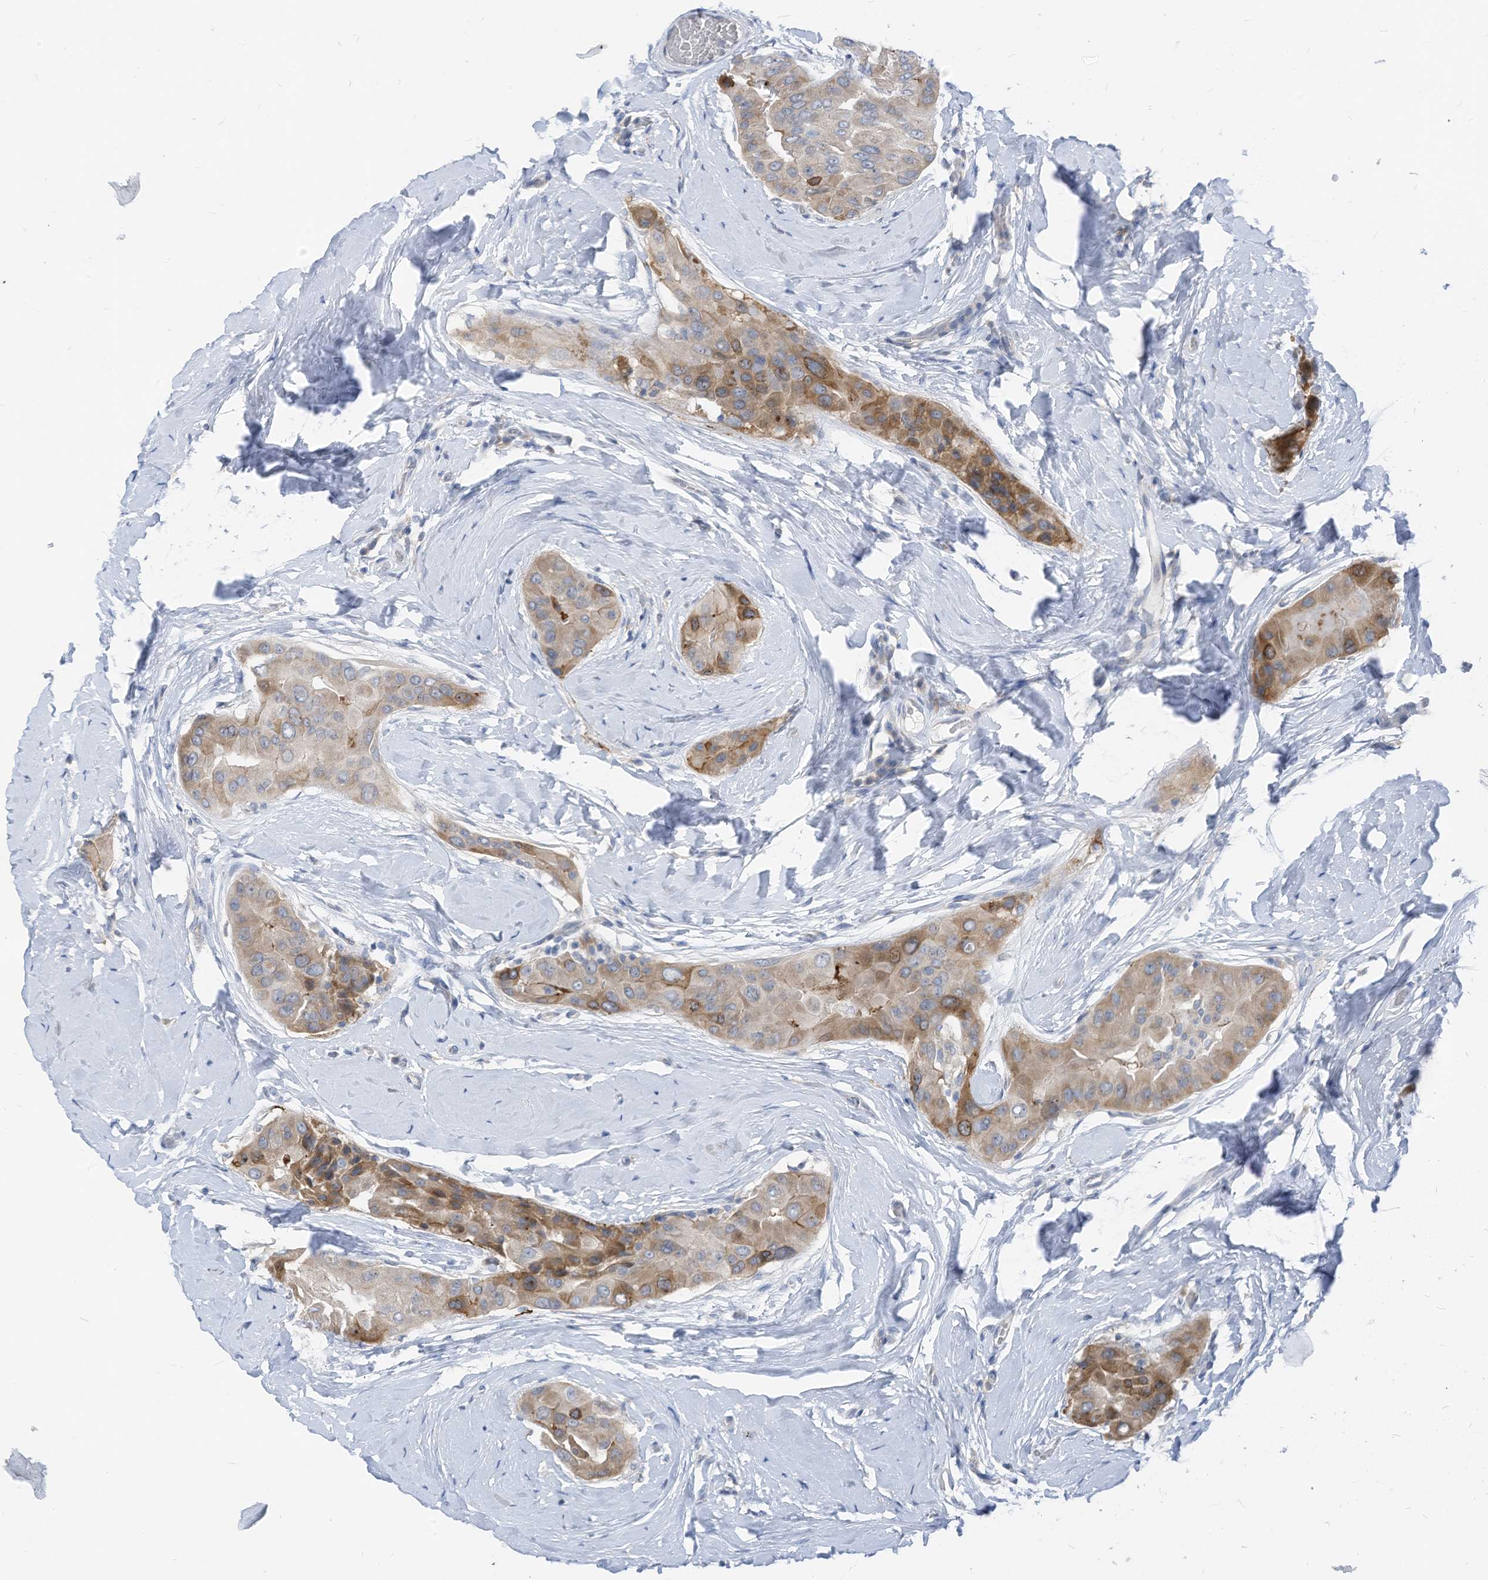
{"staining": {"intensity": "moderate", "quantity": "25%-75%", "location": "cytoplasmic/membranous"}, "tissue": "thyroid cancer", "cell_type": "Tumor cells", "image_type": "cancer", "snomed": [{"axis": "morphology", "description": "Papillary adenocarcinoma, NOS"}, {"axis": "topography", "description": "Thyroid gland"}], "caption": "DAB immunohistochemical staining of papillary adenocarcinoma (thyroid) demonstrates moderate cytoplasmic/membranous protein positivity in approximately 25%-75% of tumor cells. (DAB IHC, brown staining for protein, blue staining for nuclei).", "gene": "LDAH", "patient": {"sex": "male", "age": 33}}